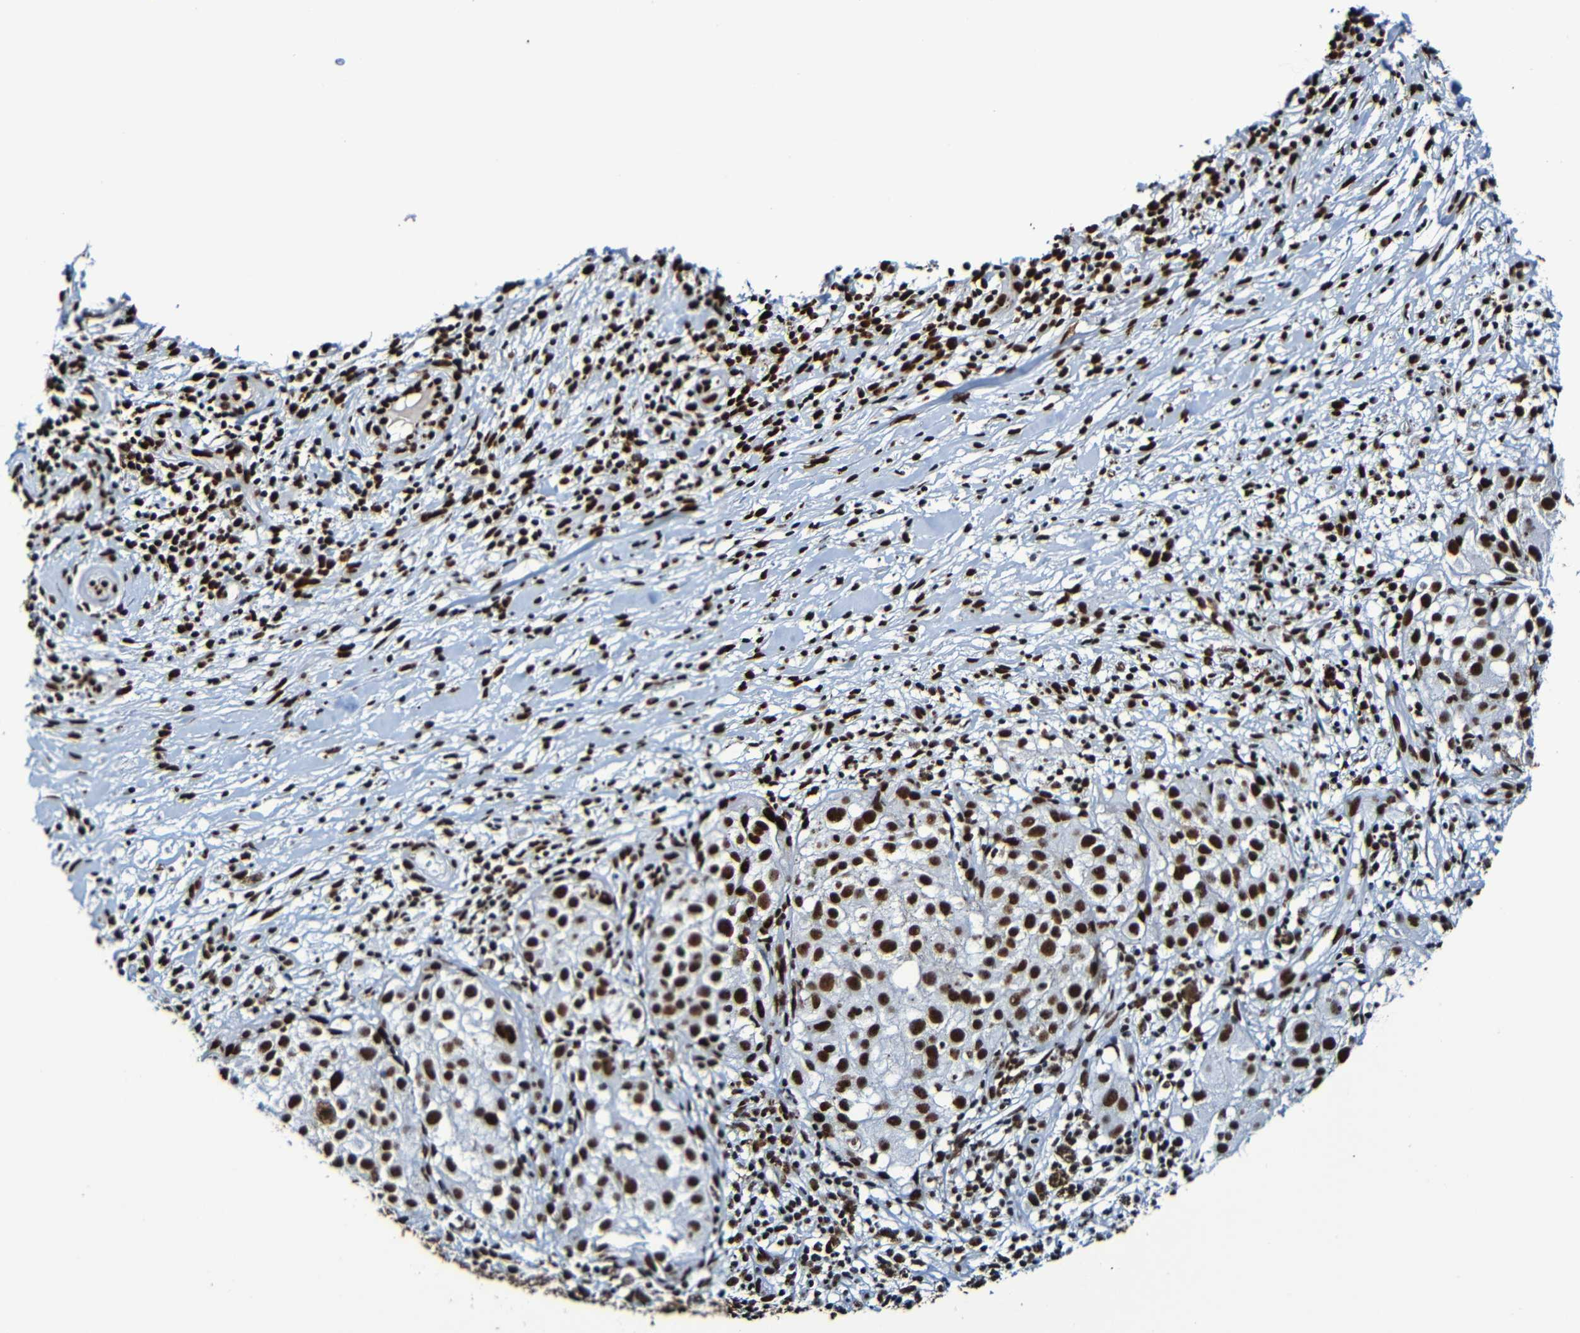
{"staining": {"intensity": "strong", "quantity": ">75%", "location": "nuclear"}, "tissue": "melanoma", "cell_type": "Tumor cells", "image_type": "cancer", "snomed": [{"axis": "morphology", "description": "Necrosis, NOS"}, {"axis": "morphology", "description": "Malignant melanoma, NOS"}, {"axis": "topography", "description": "Skin"}], "caption": "Malignant melanoma was stained to show a protein in brown. There is high levels of strong nuclear expression in about >75% of tumor cells.", "gene": "SRSF3", "patient": {"sex": "female", "age": 87}}